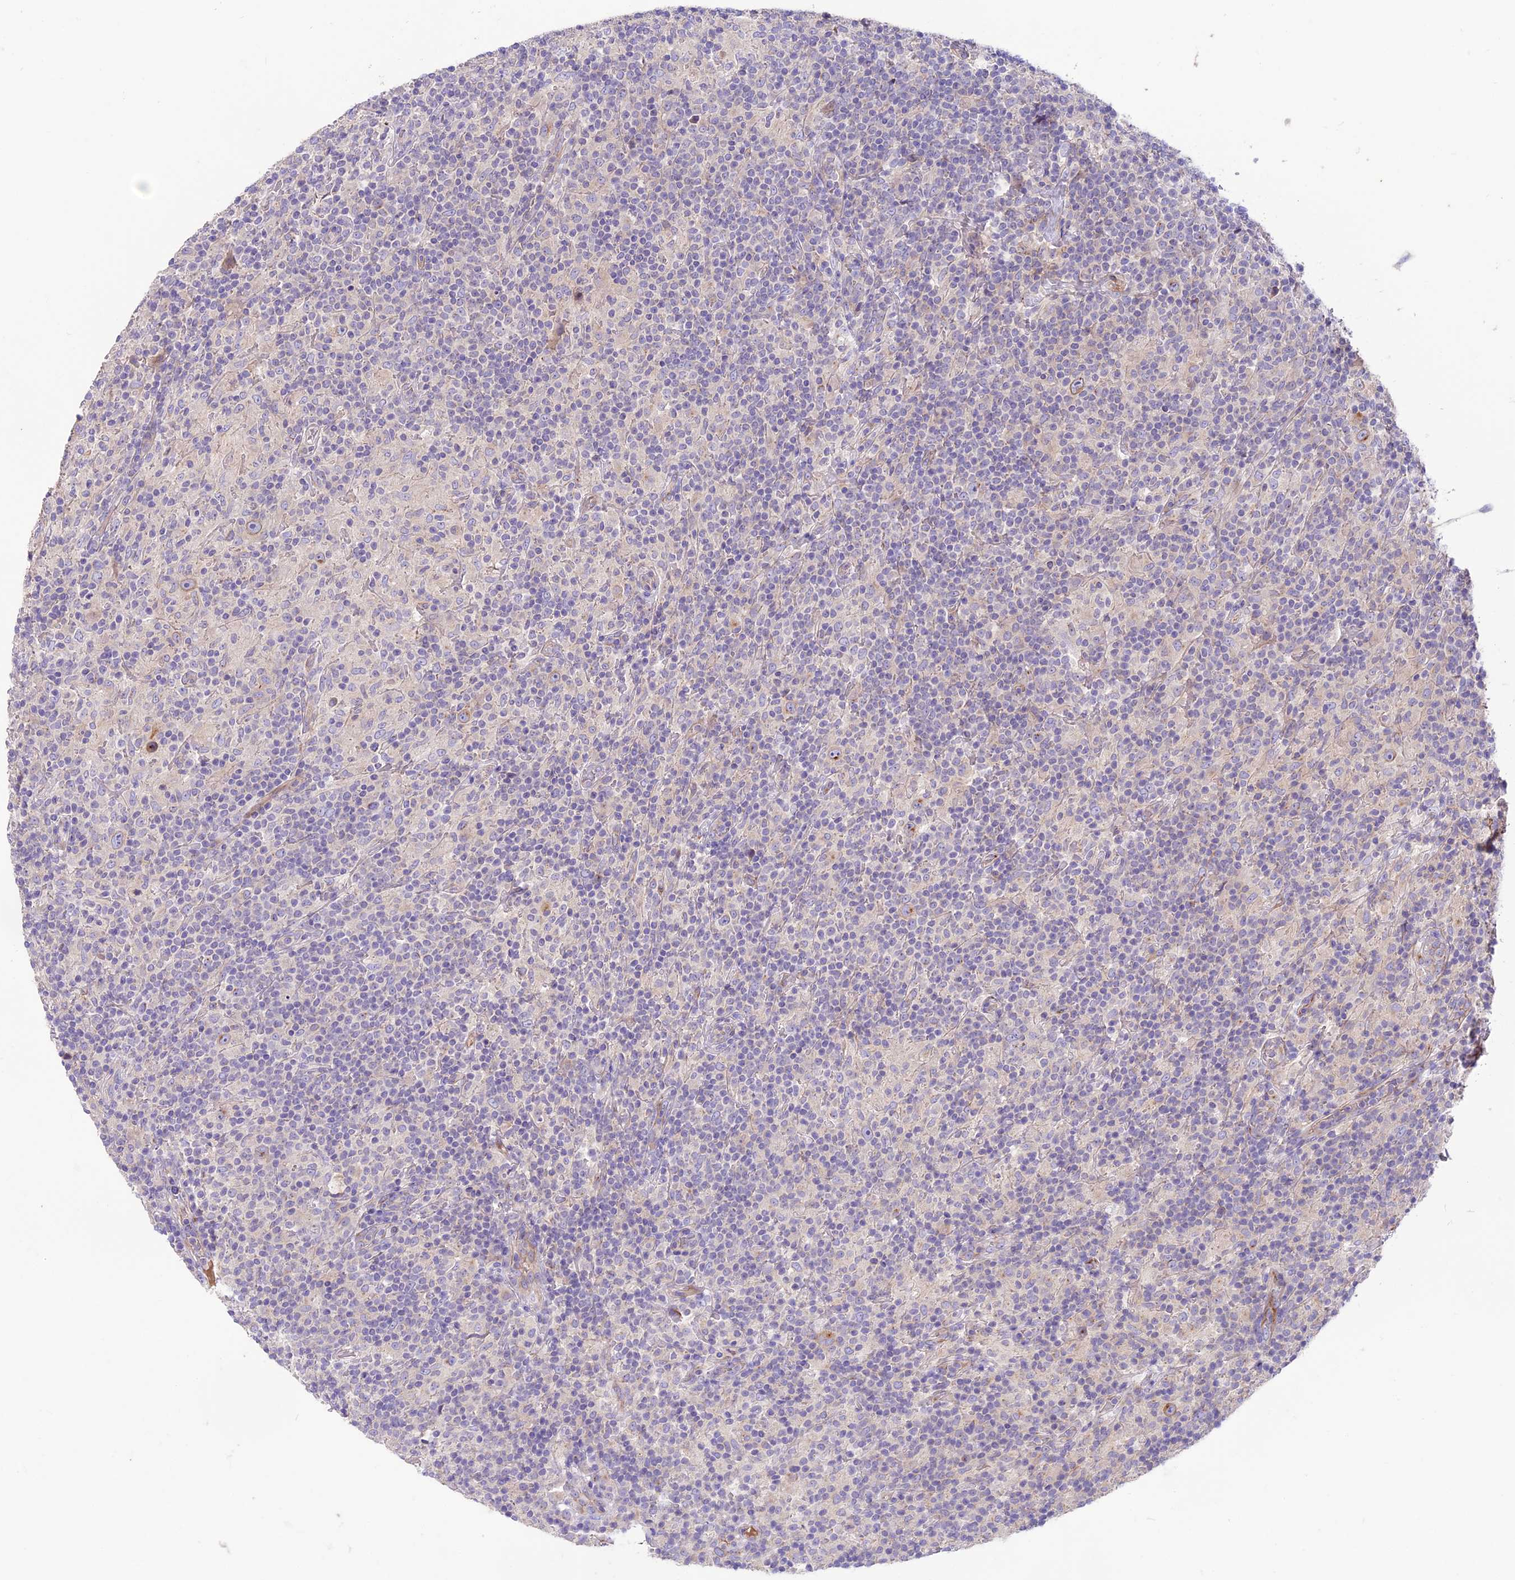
{"staining": {"intensity": "weak", "quantity": ">75%", "location": "cytoplasmic/membranous"}, "tissue": "lymphoma", "cell_type": "Tumor cells", "image_type": "cancer", "snomed": [{"axis": "morphology", "description": "Hodgkin's disease, NOS"}, {"axis": "topography", "description": "Lymph node"}], "caption": "Weak cytoplasmic/membranous protein positivity is seen in approximately >75% of tumor cells in lymphoma.", "gene": "CD99L2", "patient": {"sex": "male", "age": 70}}